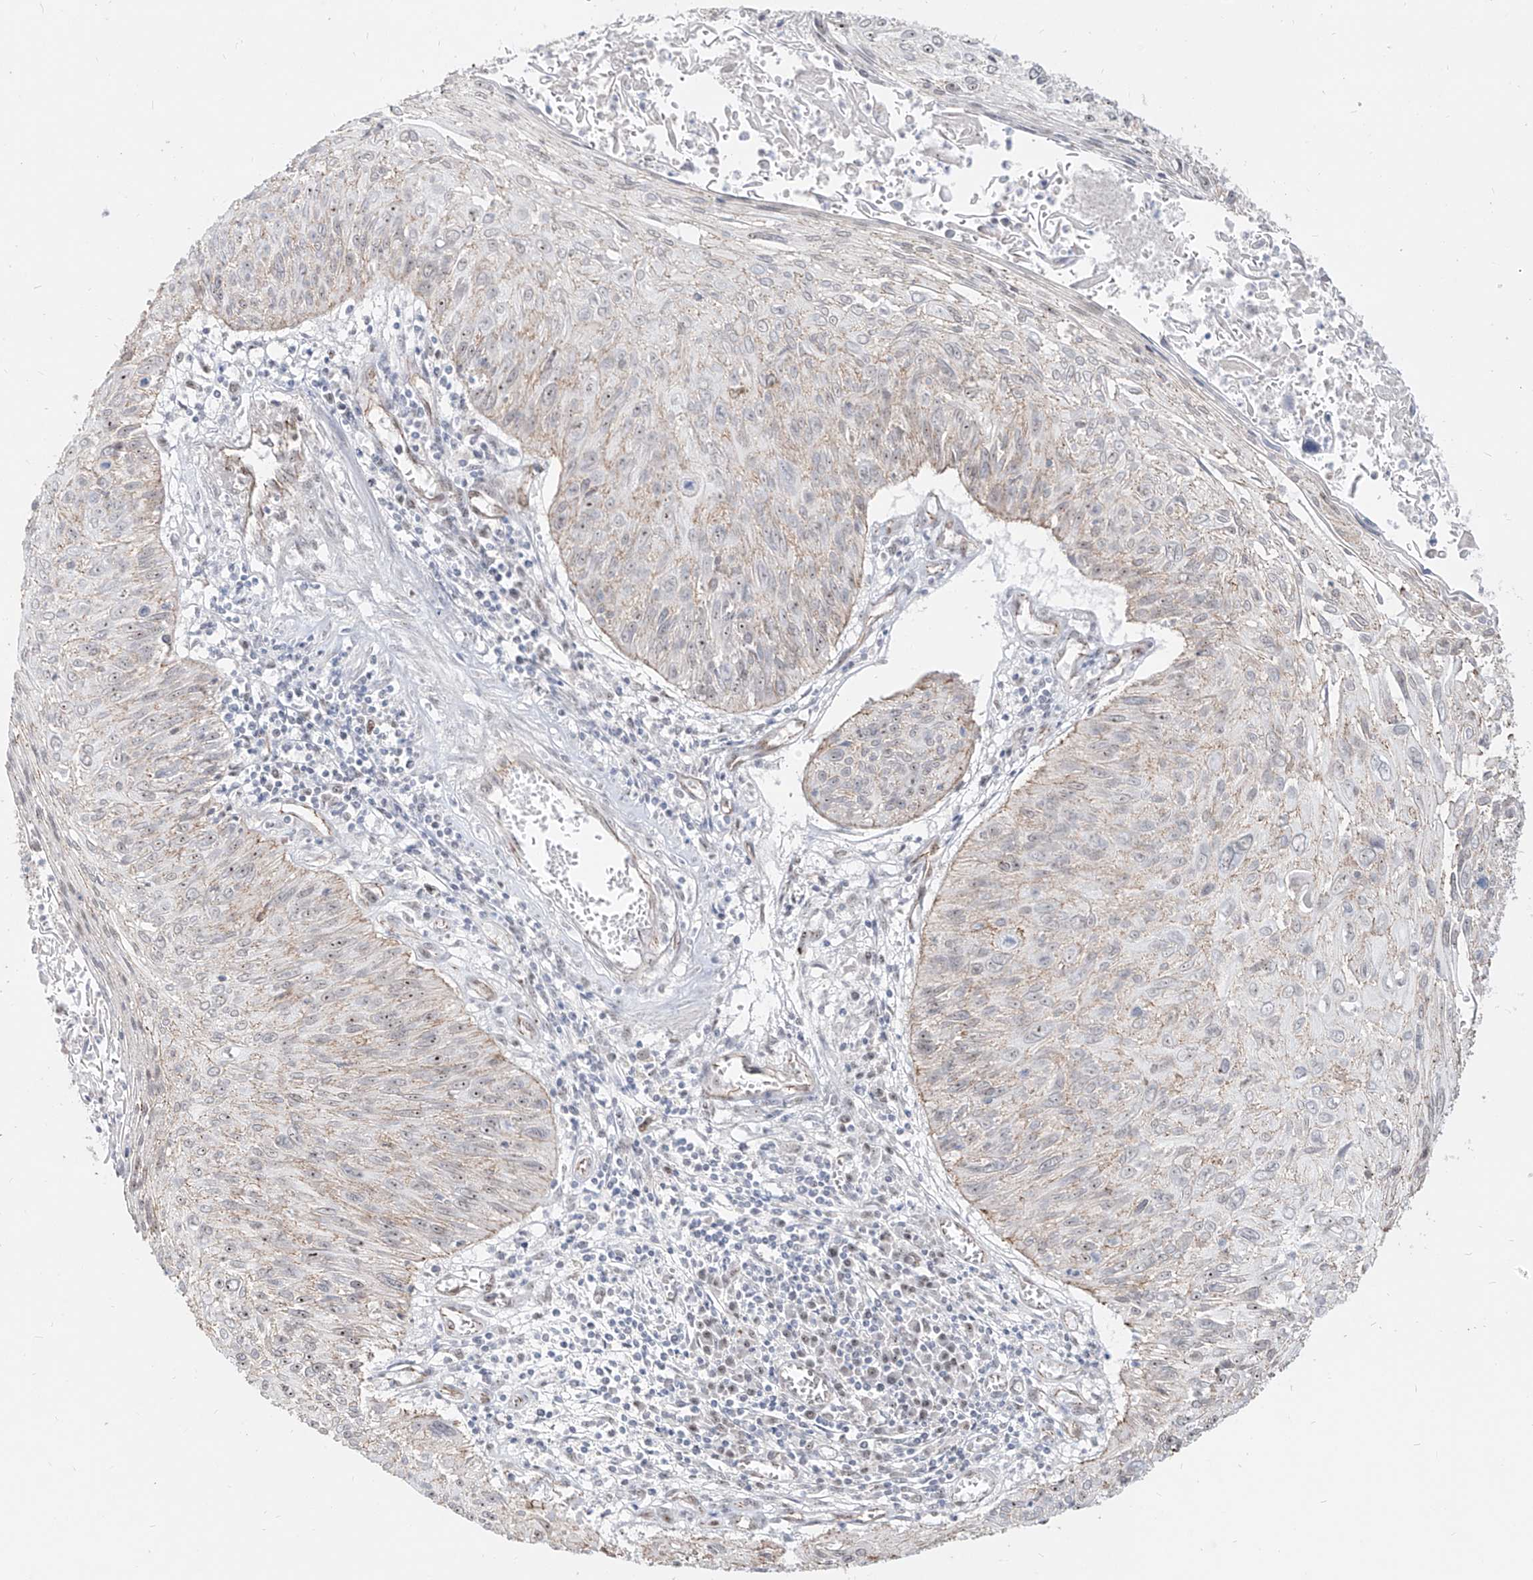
{"staining": {"intensity": "moderate", "quantity": "<25%", "location": "nuclear"}, "tissue": "cervical cancer", "cell_type": "Tumor cells", "image_type": "cancer", "snomed": [{"axis": "morphology", "description": "Squamous cell carcinoma, NOS"}, {"axis": "topography", "description": "Cervix"}], "caption": "DAB (3,3'-diaminobenzidine) immunohistochemical staining of squamous cell carcinoma (cervical) exhibits moderate nuclear protein expression in approximately <25% of tumor cells. The staining is performed using DAB brown chromogen to label protein expression. The nuclei are counter-stained blue using hematoxylin.", "gene": "ZNF710", "patient": {"sex": "female", "age": 51}}